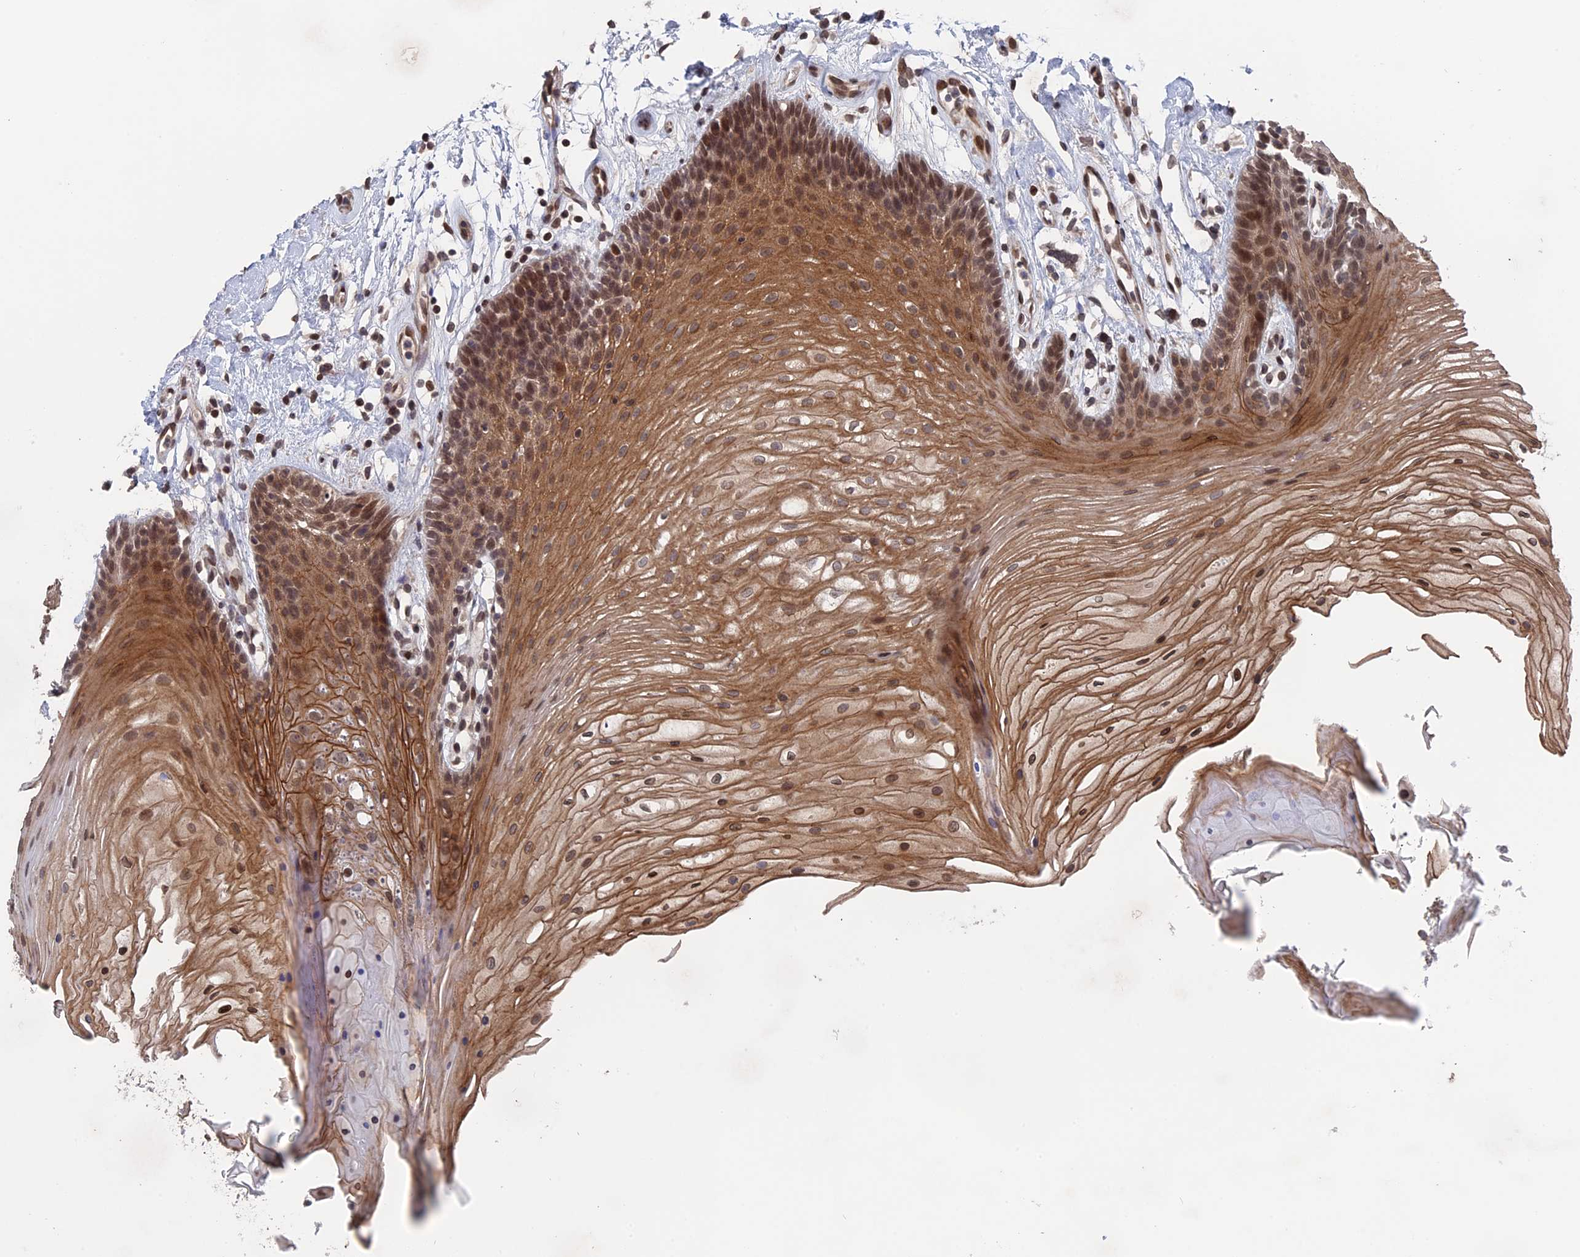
{"staining": {"intensity": "moderate", "quantity": ">75%", "location": "cytoplasmic/membranous,nuclear"}, "tissue": "oral mucosa", "cell_type": "Squamous epithelial cells", "image_type": "normal", "snomed": [{"axis": "morphology", "description": "Normal tissue, NOS"}, {"axis": "topography", "description": "Oral tissue"}], "caption": "The micrograph shows staining of normal oral mucosa, revealing moderate cytoplasmic/membranous,nuclear protein staining (brown color) within squamous epithelial cells. (Stains: DAB in brown, nuclei in blue, Microscopy: brightfield microscopy at high magnification).", "gene": "NR2C2AP", "patient": {"sex": "female", "age": 80}}